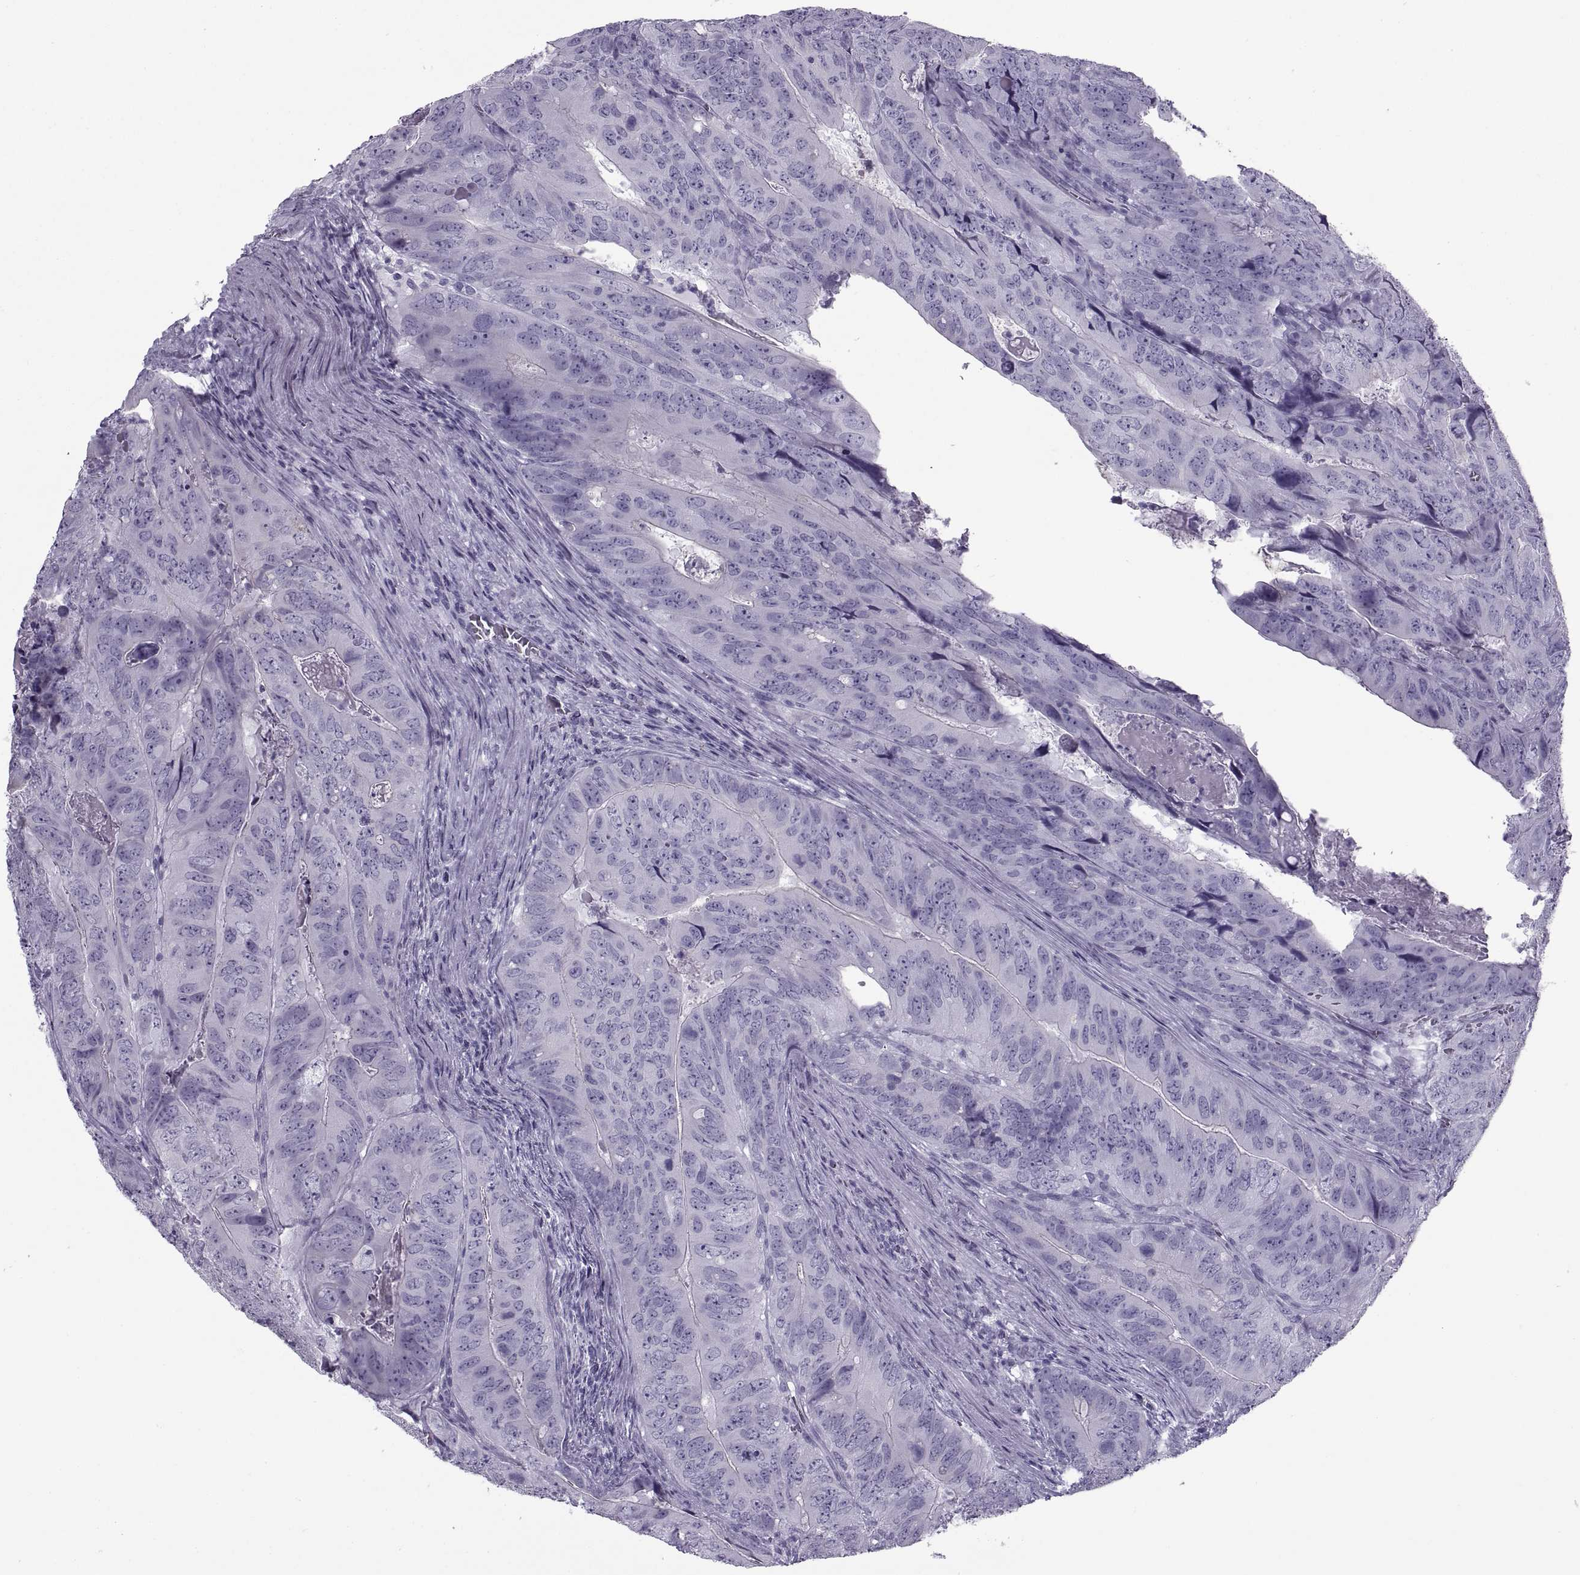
{"staining": {"intensity": "negative", "quantity": "none", "location": "none"}, "tissue": "colorectal cancer", "cell_type": "Tumor cells", "image_type": "cancer", "snomed": [{"axis": "morphology", "description": "Adenocarcinoma, NOS"}, {"axis": "topography", "description": "Colon"}], "caption": "Colorectal cancer (adenocarcinoma) stained for a protein using IHC shows no staining tumor cells.", "gene": "RLBP1", "patient": {"sex": "male", "age": 79}}